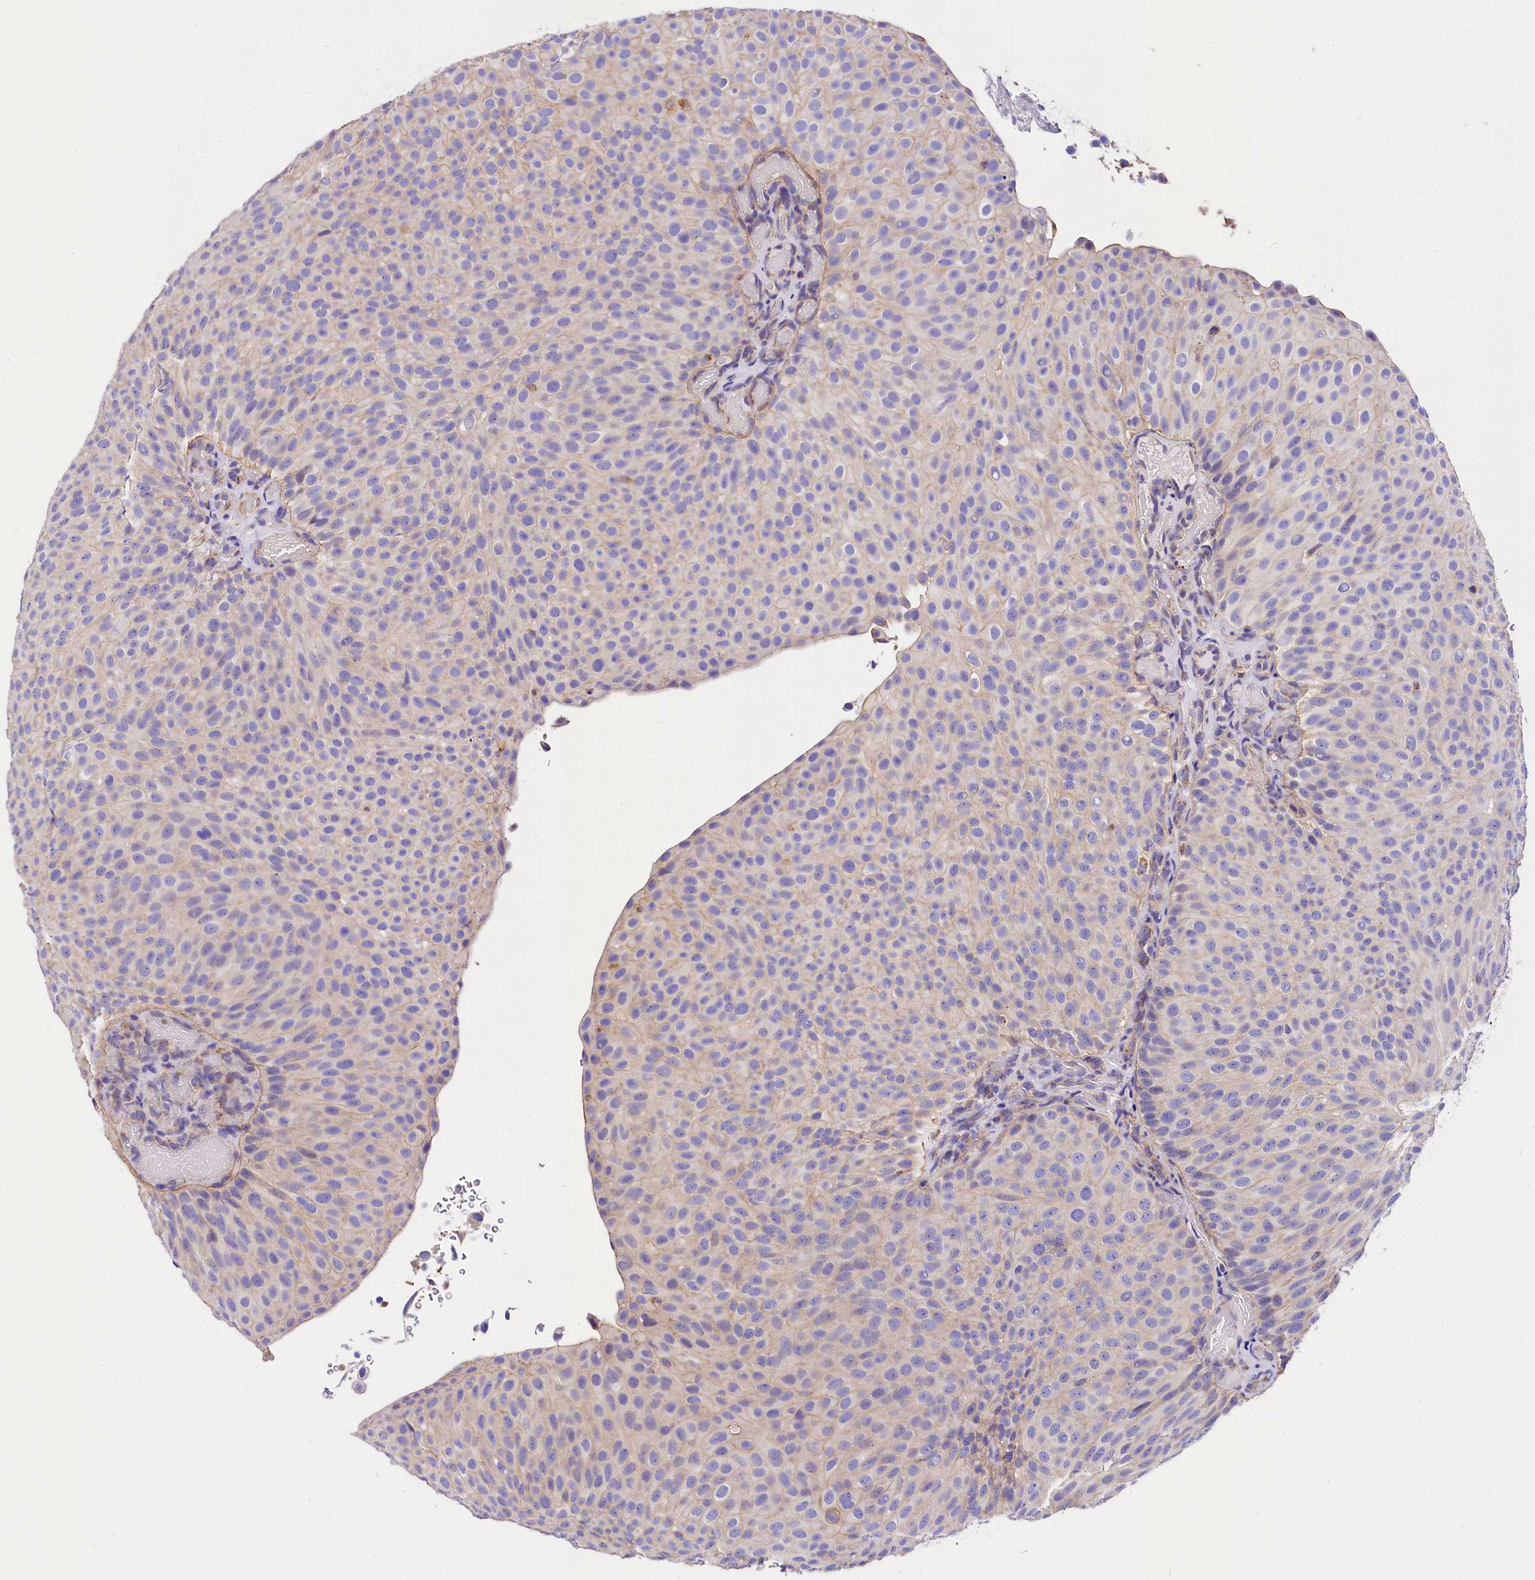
{"staining": {"intensity": "negative", "quantity": "none", "location": "none"}, "tissue": "urothelial cancer", "cell_type": "Tumor cells", "image_type": "cancer", "snomed": [{"axis": "morphology", "description": "Urothelial carcinoma, Low grade"}, {"axis": "topography", "description": "Urinary bladder"}], "caption": "Tumor cells show no significant positivity in urothelial carcinoma (low-grade). Nuclei are stained in blue.", "gene": "ACAA2", "patient": {"sex": "male", "age": 78}}